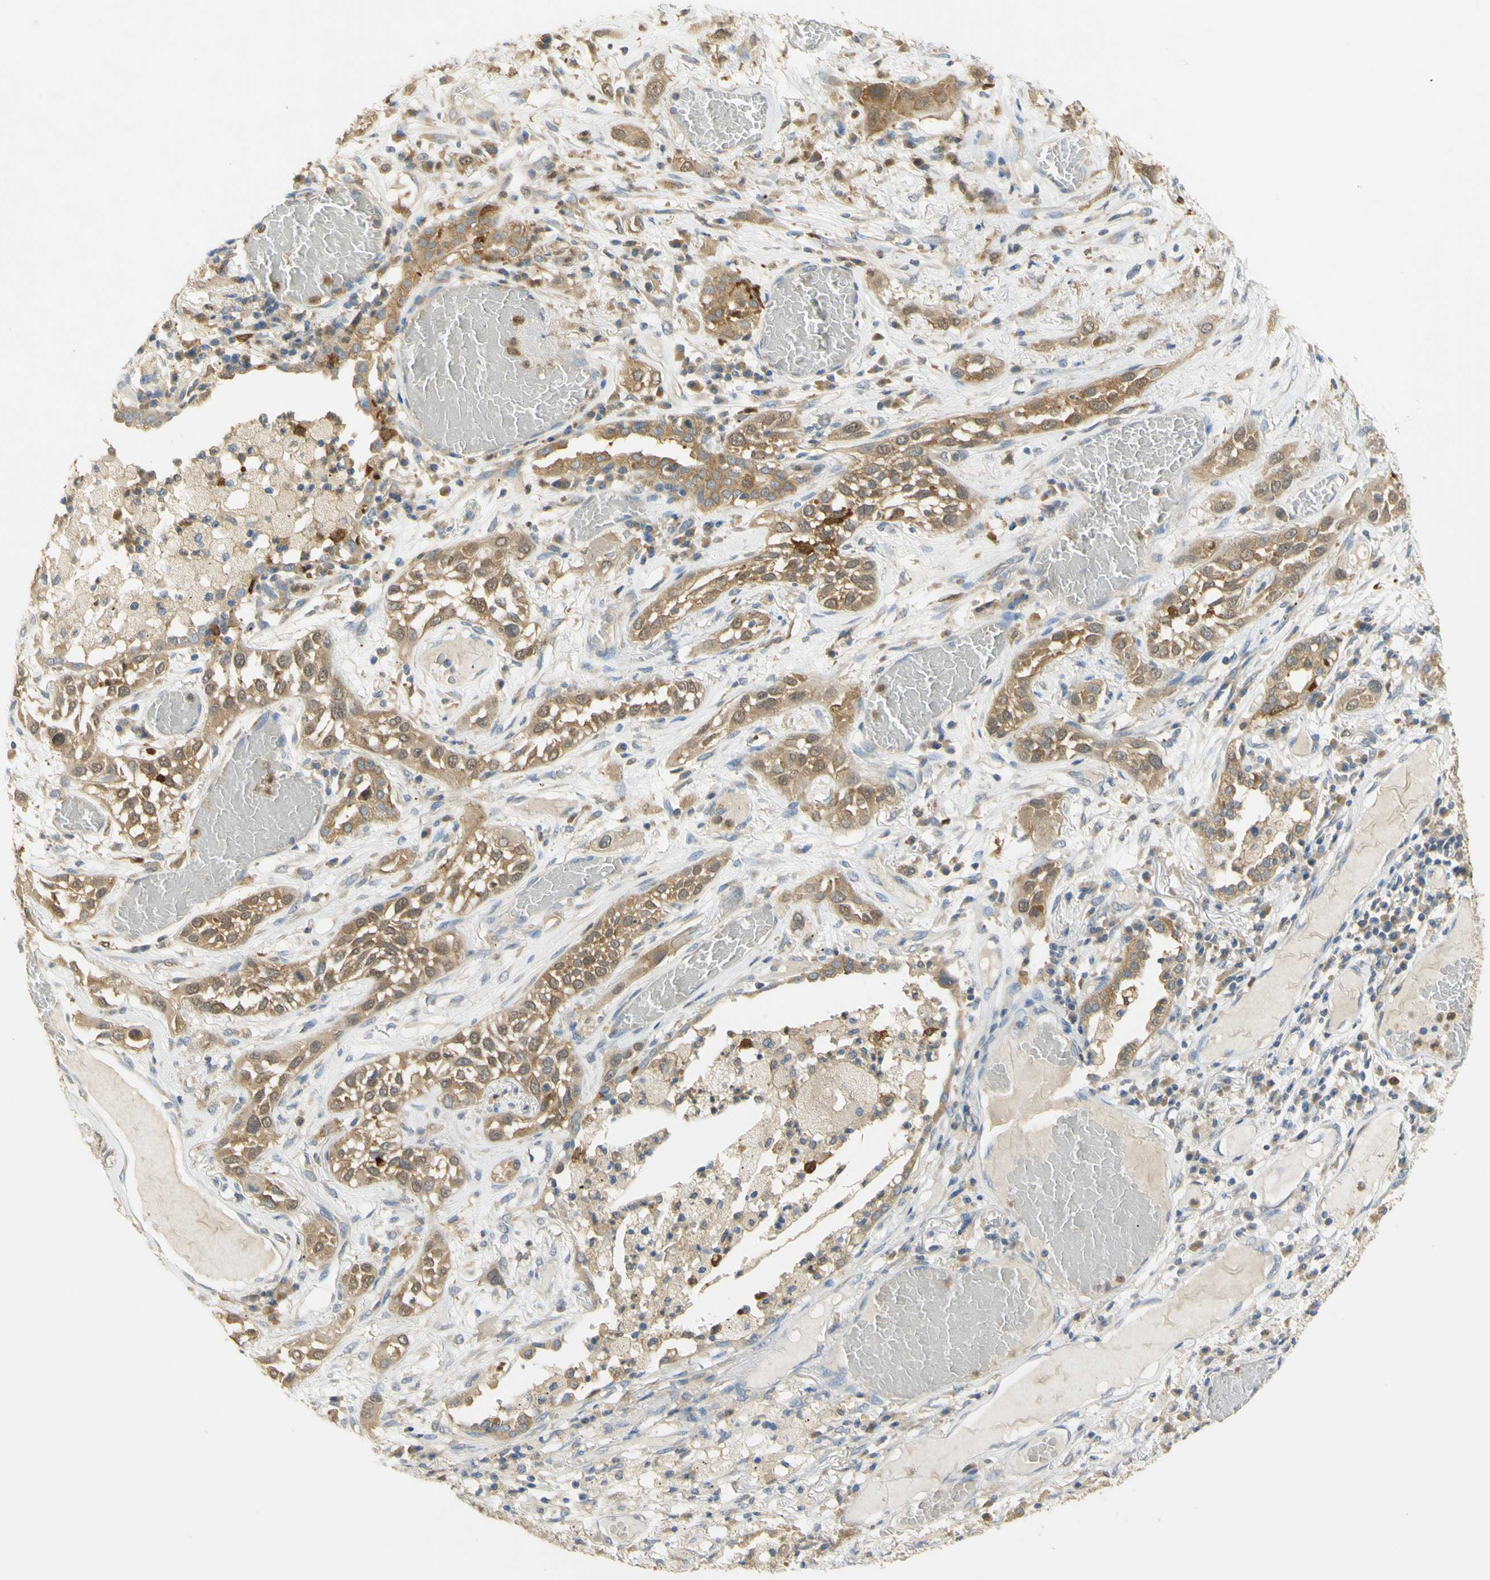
{"staining": {"intensity": "moderate", "quantity": ">75%", "location": "cytoplasmic/membranous"}, "tissue": "lung cancer", "cell_type": "Tumor cells", "image_type": "cancer", "snomed": [{"axis": "morphology", "description": "Squamous cell carcinoma, NOS"}, {"axis": "topography", "description": "Lung"}], "caption": "Protein analysis of lung squamous cell carcinoma tissue demonstrates moderate cytoplasmic/membranous staining in approximately >75% of tumor cells. (DAB IHC, brown staining for protein, blue staining for nuclei).", "gene": "PAK1", "patient": {"sex": "male", "age": 71}}